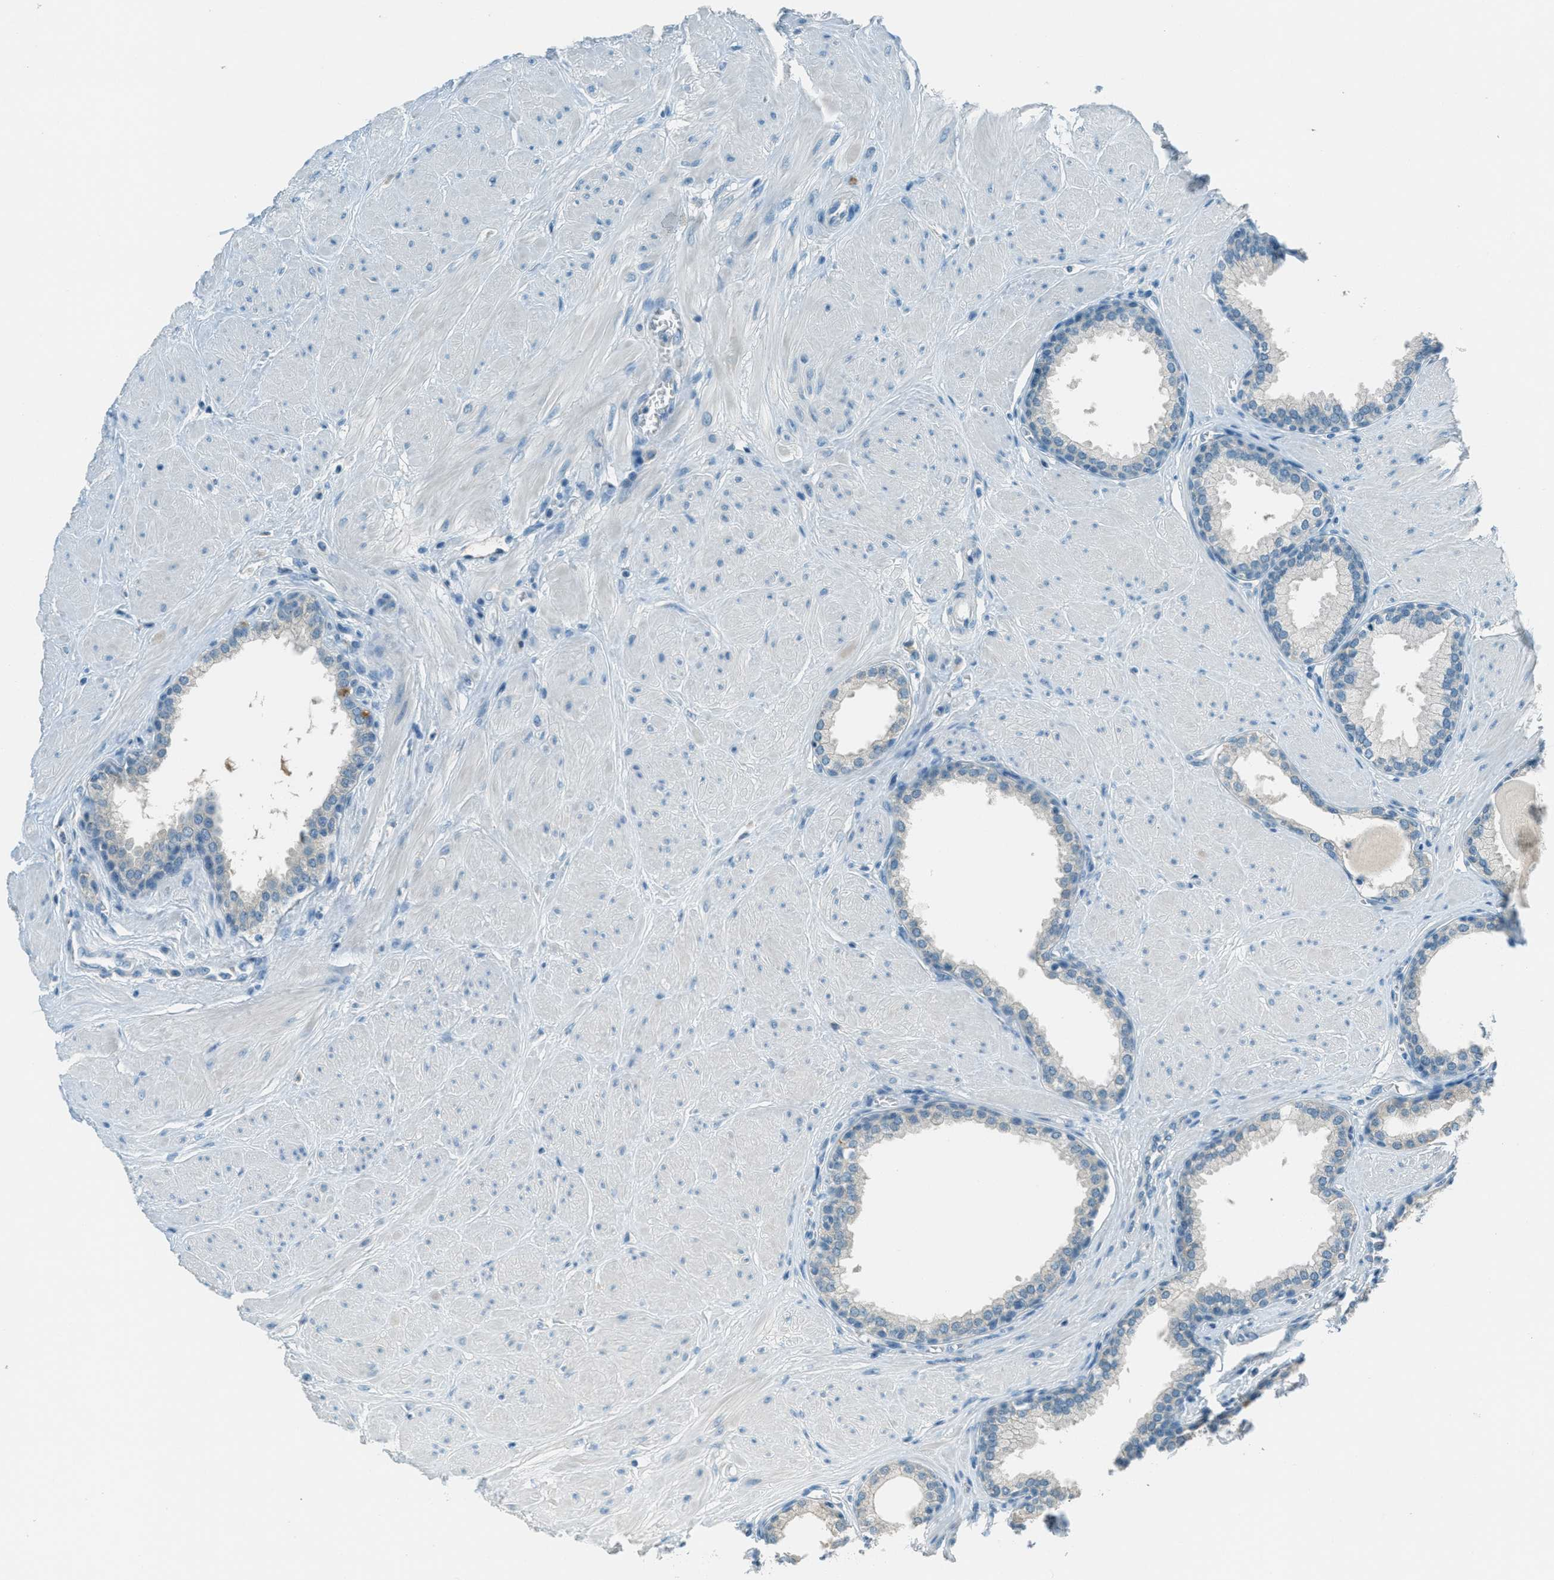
{"staining": {"intensity": "negative", "quantity": "none", "location": "none"}, "tissue": "prostate", "cell_type": "Glandular cells", "image_type": "normal", "snomed": [{"axis": "morphology", "description": "Normal tissue, NOS"}, {"axis": "topography", "description": "Prostate"}], "caption": "A micrograph of human prostate is negative for staining in glandular cells.", "gene": "MSLN", "patient": {"sex": "male", "age": 51}}